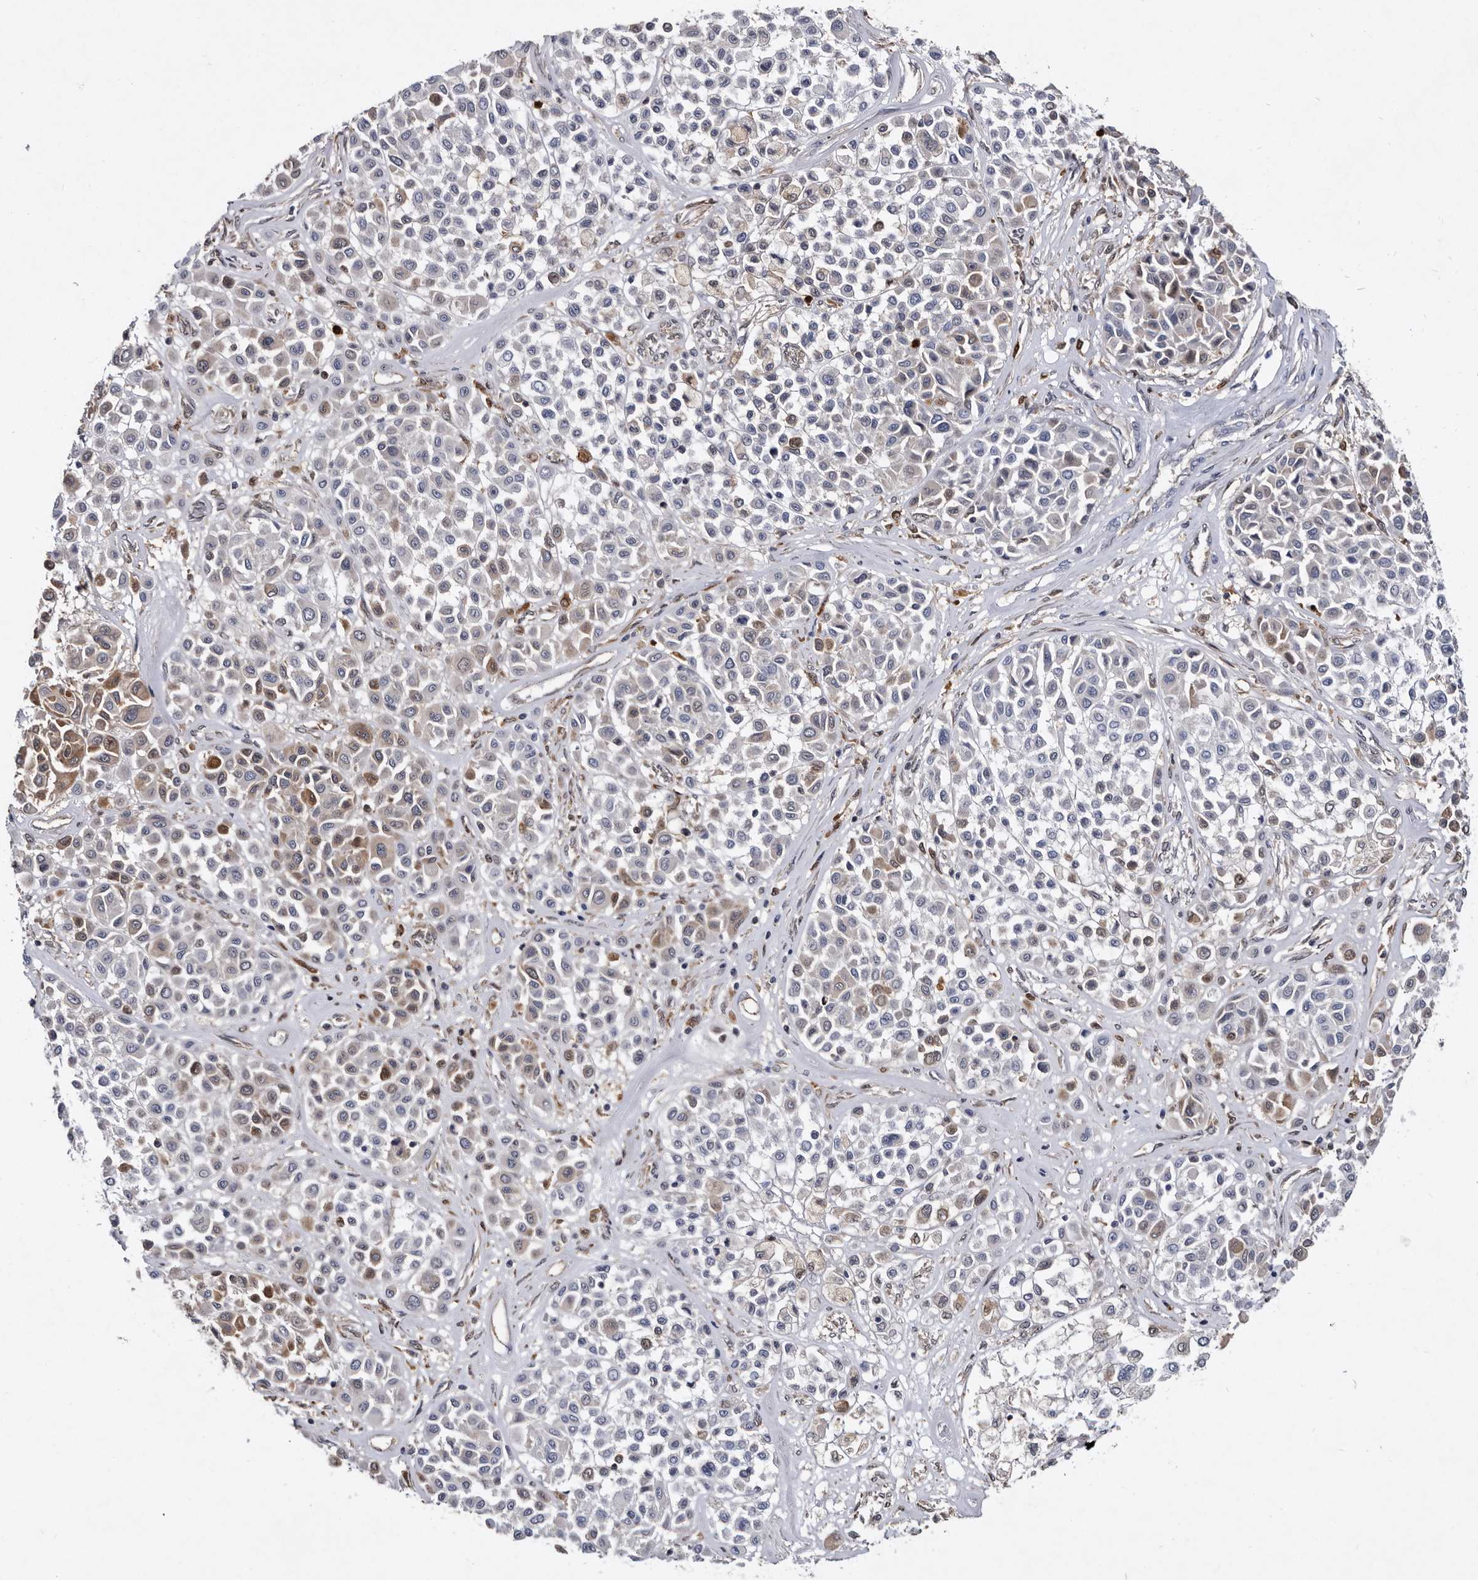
{"staining": {"intensity": "moderate", "quantity": "<25%", "location": "cytoplasmic/membranous"}, "tissue": "melanoma", "cell_type": "Tumor cells", "image_type": "cancer", "snomed": [{"axis": "morphology", "description": "Malignant melanoma, Metastatic site"}, {"axis": "topography", "description": "Soft tissue"}], "caption": "Protein expression by immunohistochemistry (IHC) demonstrates moderate cytoplasmic/membranous staining in approximately <25% of tumor cells in melanoma. Nuclei are stained in blue.", "gene": "SERPINB8", "patient": {"sex": "male", "age": 41}}